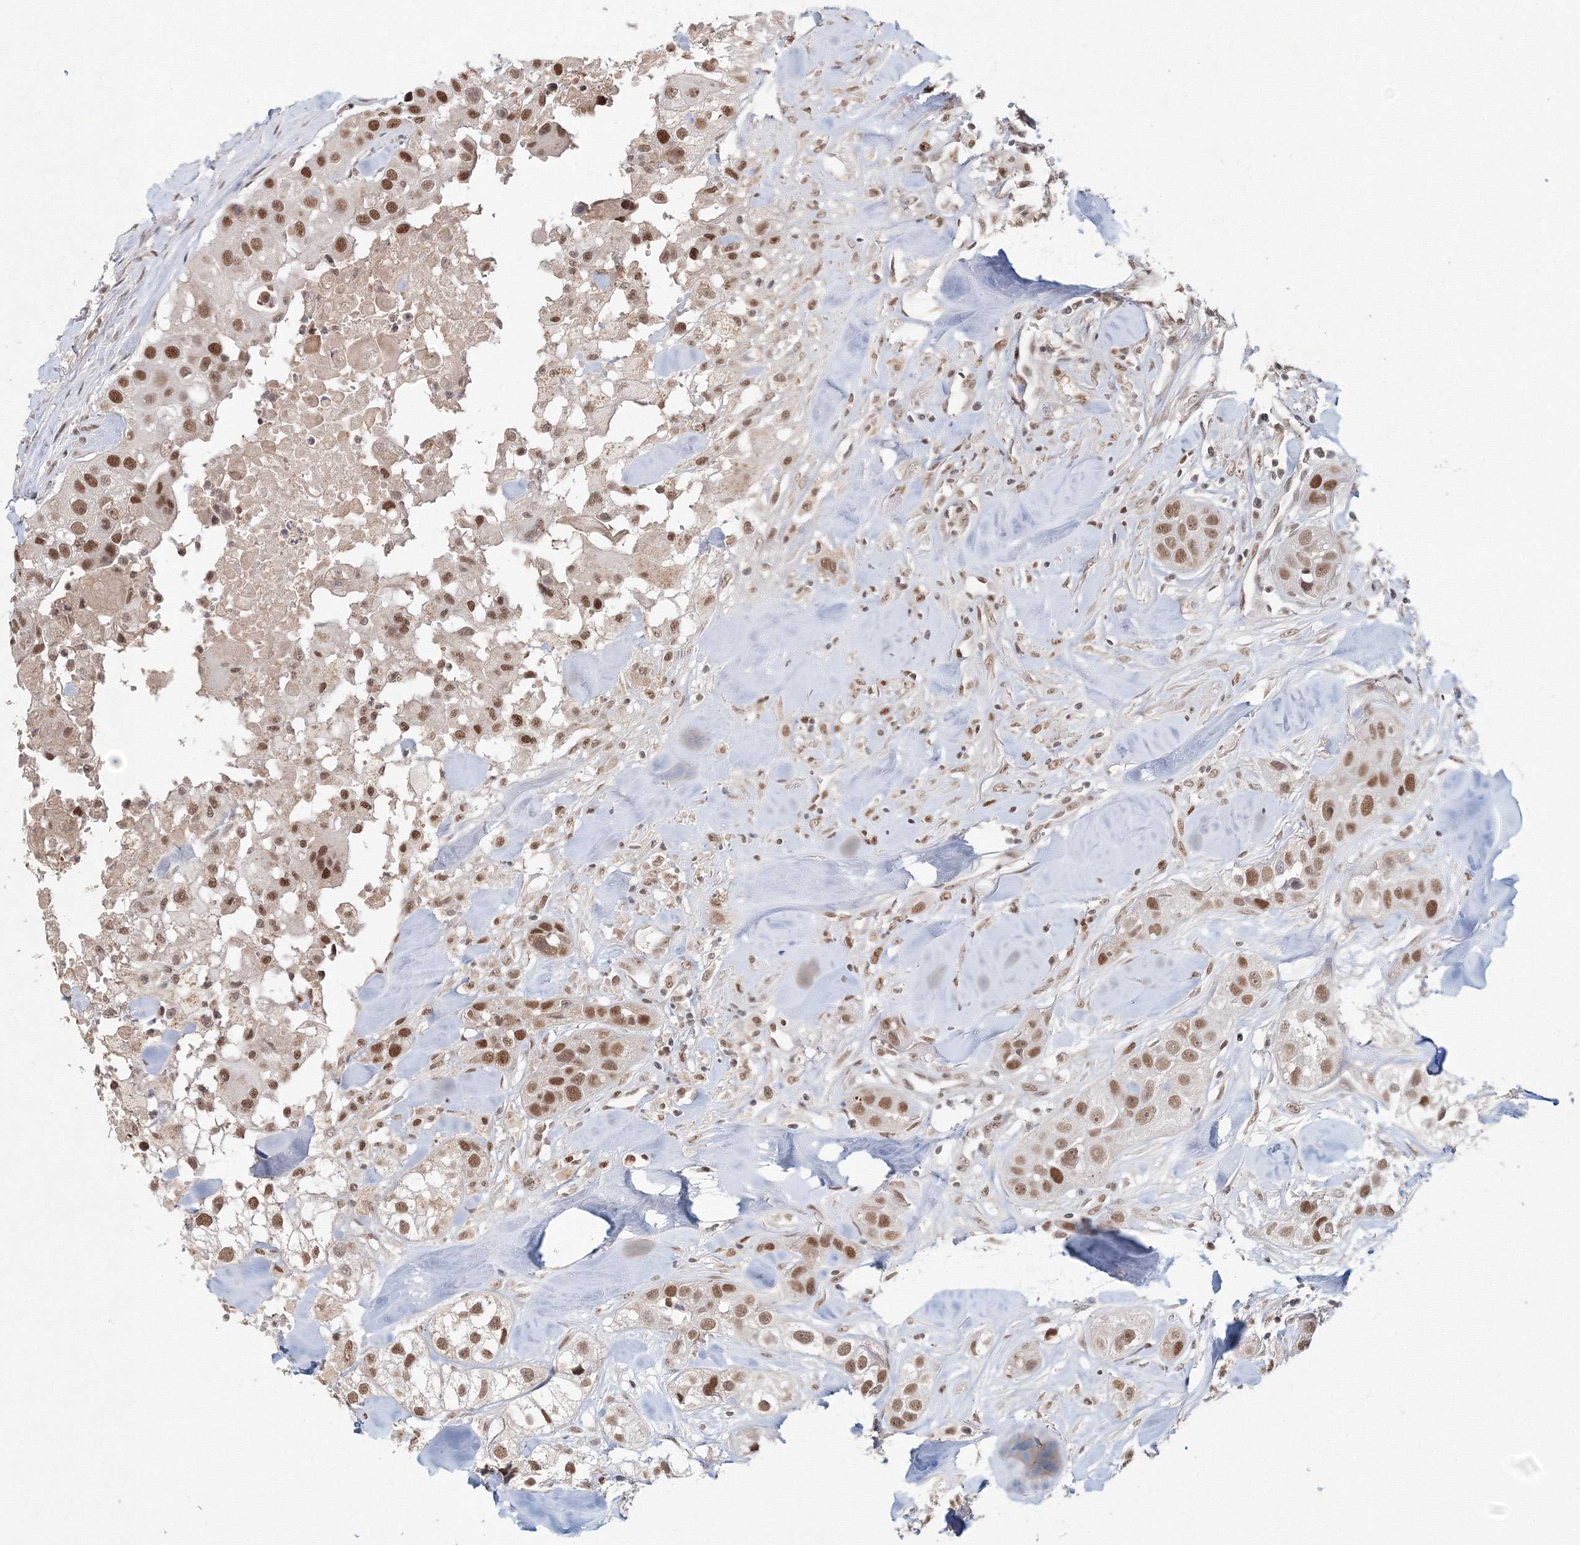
{"staining": {"intensity": "moderate", "quantity": ">75%", "location": "nuclear"}, "tissue": "head and neck cancer", "cell_type": "Tumor cells", "image_type": "cancer", "snomed": [{"axis": "morphology", "description": "Normal tissue, NOS"}, {"axis": "morphology", "description": "Squamous cell carcinoma, NOS"}, {"axis": "topography", "description": "Skeletal muscle"}, {"axis": "topography", "description": "Head-Neck"}], "caption": "Head and neck cancer (squamous cell carcinoma) stained with DAB IHC displays medium levels of moderate nuclear positivity in about >75% of tumor cells. (DAB = brown stain, brightfield microscopy at high magnification).", "gene": "IWS1", "patient": {"sex": "male", "age": 51}}